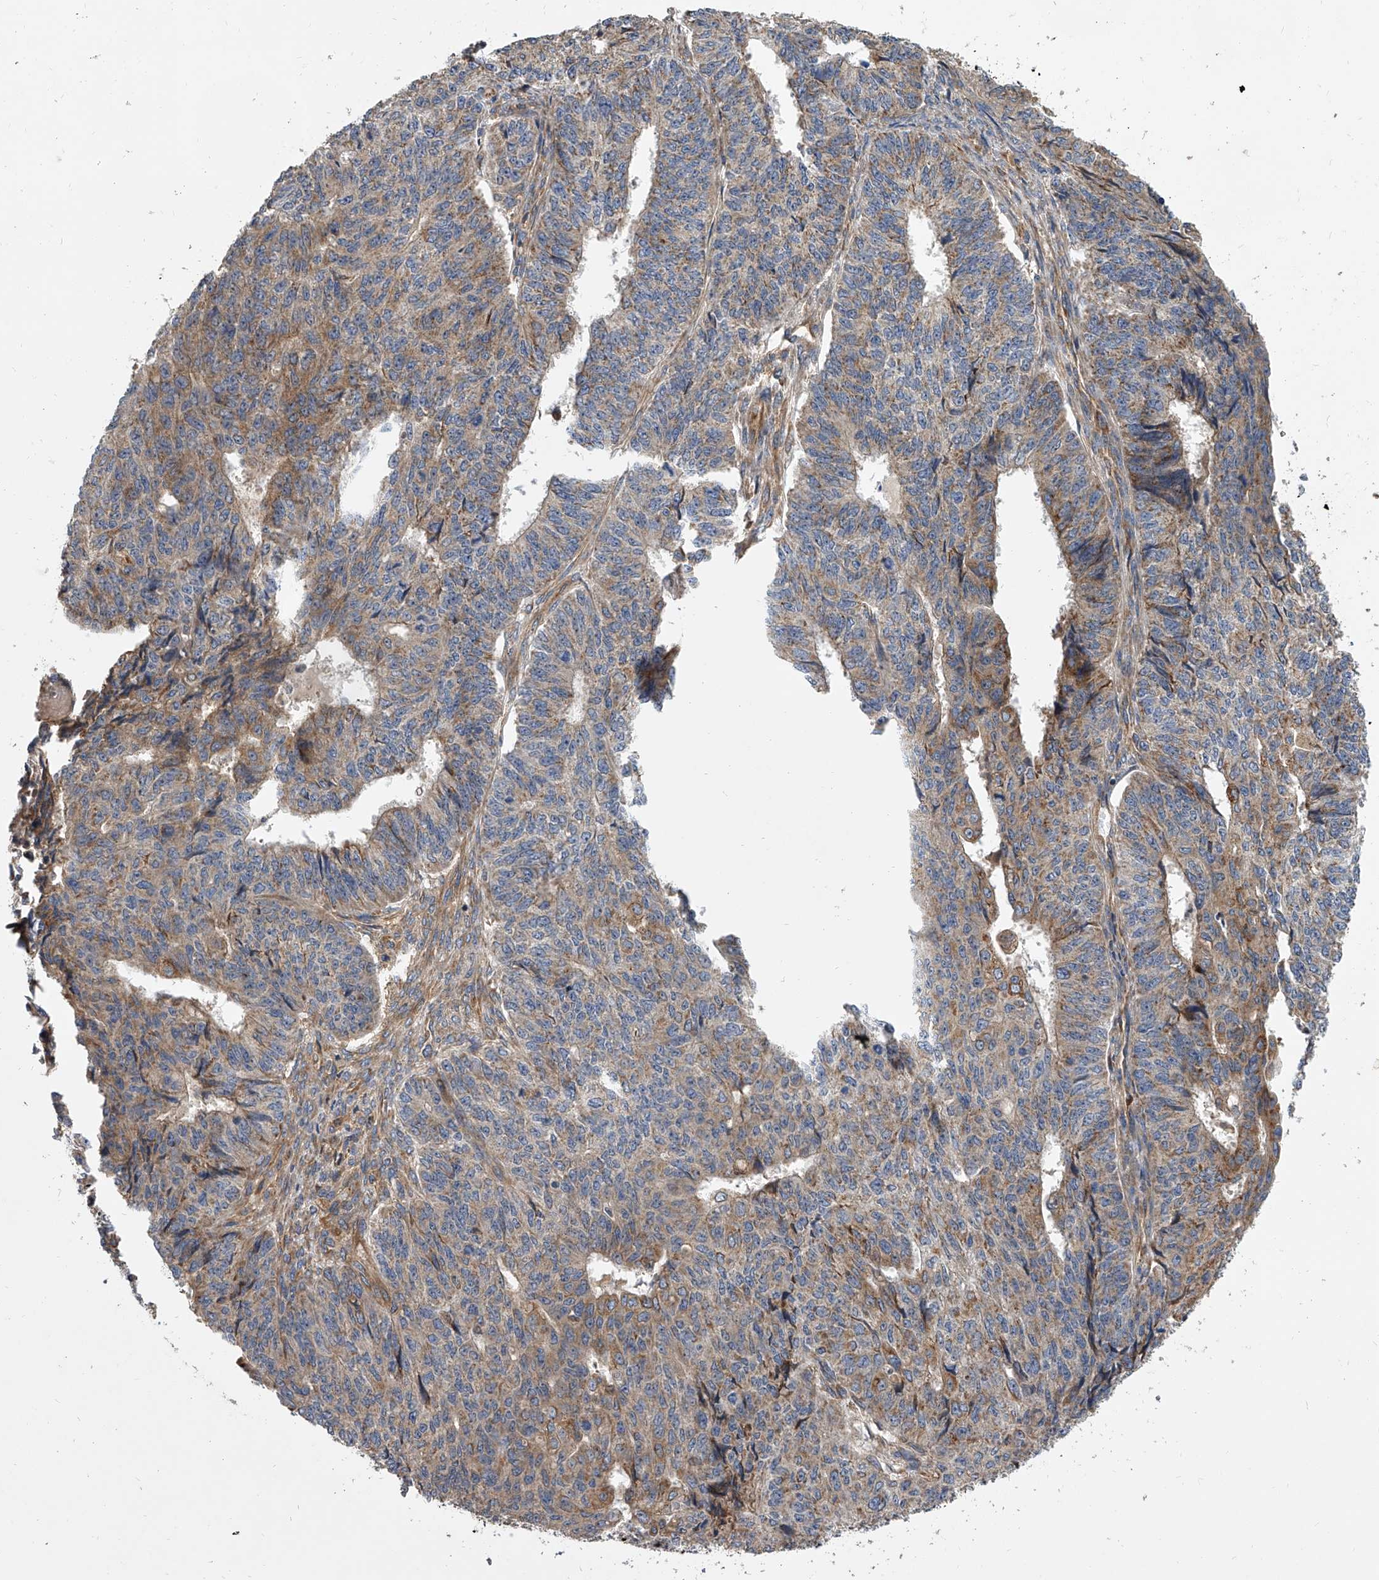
{"staining": {"intensity": "weak", "quantity": "<25%", "location": "cytoplasmic/membranous"}, "tissue": "endometrial cancer", "cell_type": "Tumor cells", "image_type": "cancer", "snomed": [{"axis": "morphology", "description": "Adenocarcinoma, NOS"}, {"axis": "topography", "description": "Endometrium"}], "caption": "Tumor cells show no significant protein positivity in adenocarcinoma (endometrial).", "gene": "EXOC4", "patient": {"sex": "female", "age": 32}}